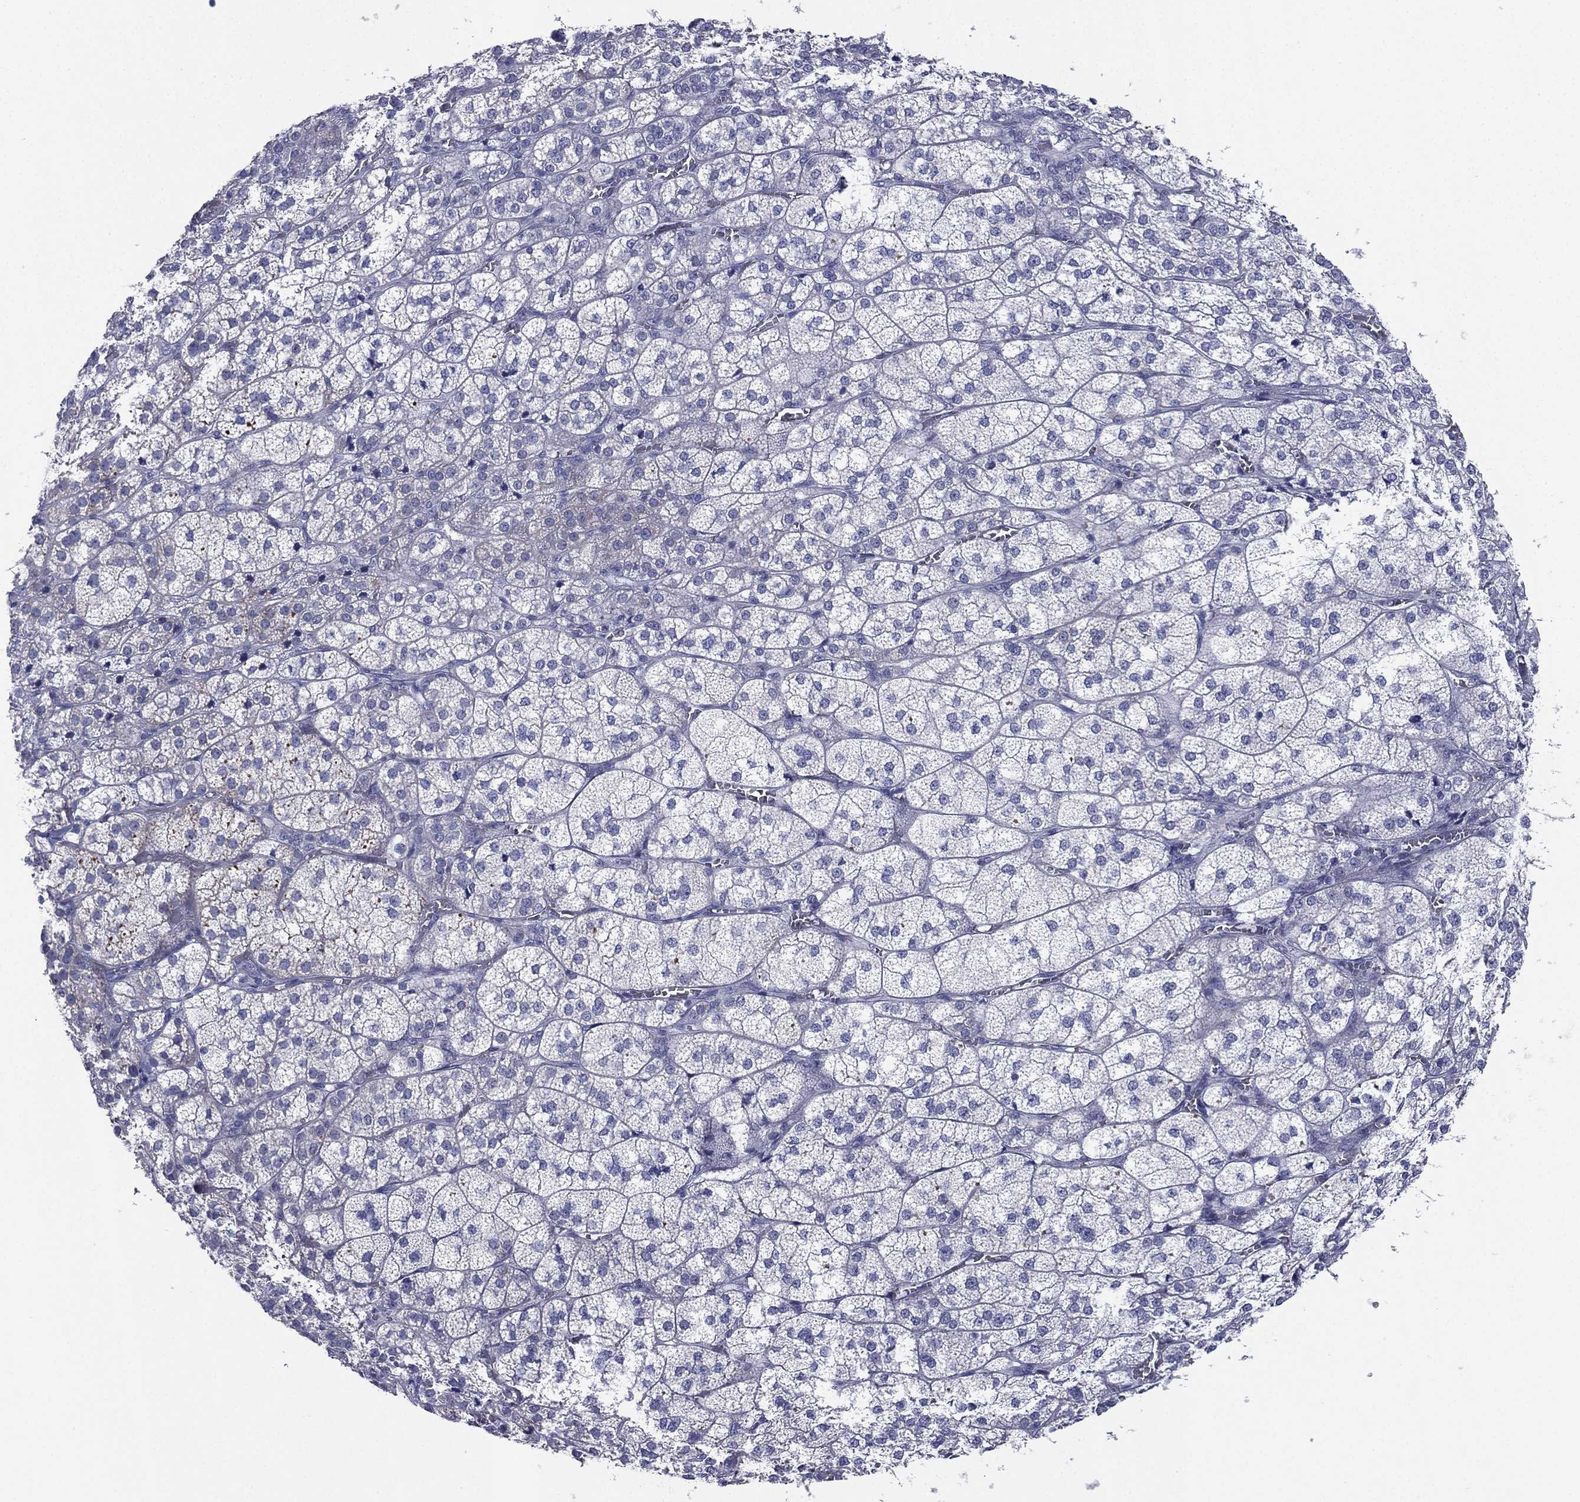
{"staining": {"intensity": "moderate", "quantity": "<25%", "location": "cytoplasmic/membranous"}, "tissue": "adrenal gland", "cell_type": "Glandular cells", "image_type": "normal", "snomed": [{"axis": "morphology", "description": "Normal tissue, NOS"}, {"axis": "topography", "description": "Adrenal gland"}], "caption": "Normal adrenal gland exhibits moderate cytoplasmic/membranous staining in approximately <25% of glandular cells.", "gene": "FCER2", "patient": {"sex": "female", "age": 60}}